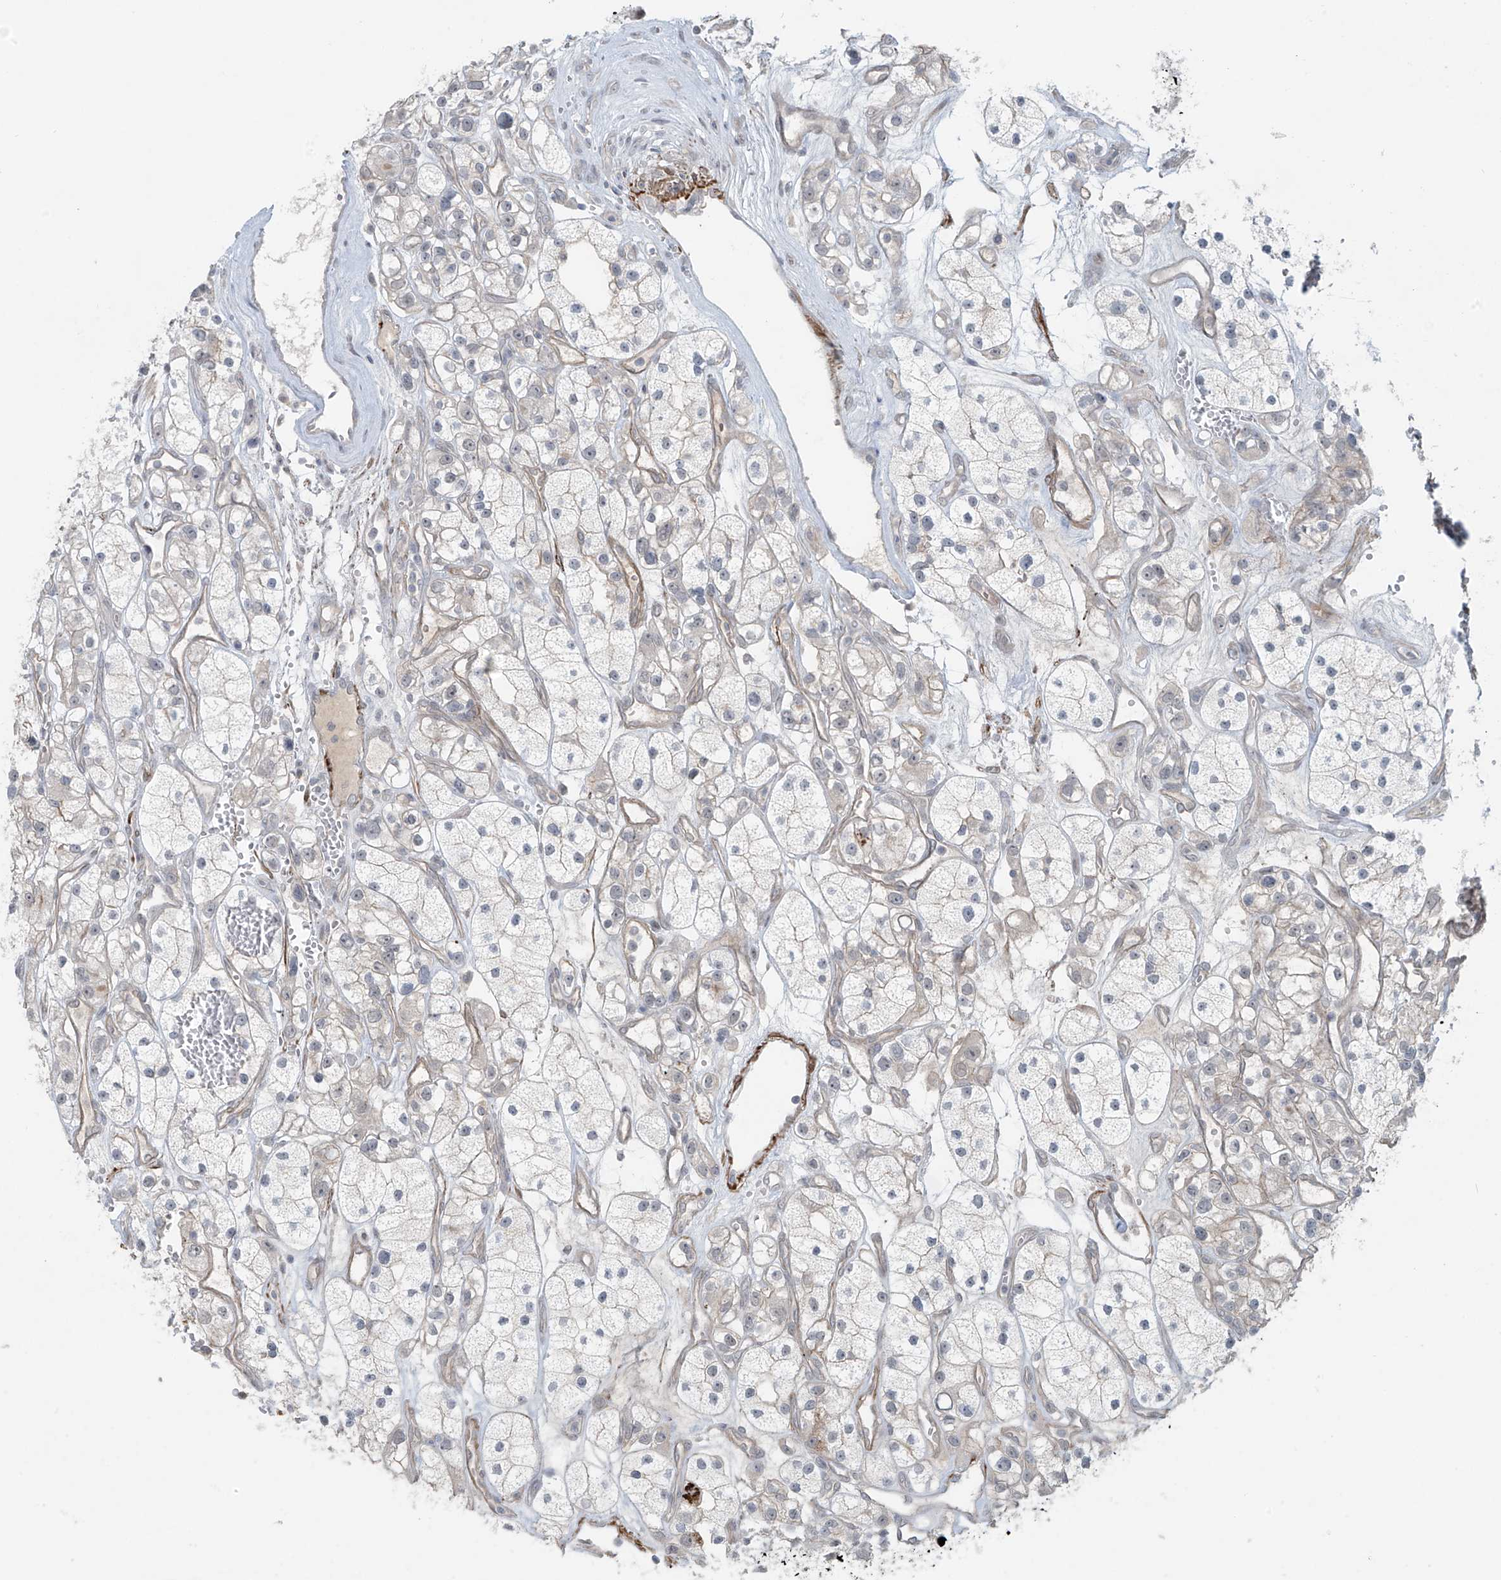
{"staining": {"intensity": "weak", "quantity": "<25%", "location": "cytoplasmic/membranous"}, "tissue": "renal cancer", "cell_type": "Tumor cells", "image_type": "cancer", "snomed": [{"axis": "morphology", "description": "Adenocarcinoma, NOS"}, {"axis": "topography", "description": "Kidney"}], "caption": "Tumor cells show no significant expression in adenocarcinoma (renal).", "gene": "RASGEF1A", "patient": {"sex": "female", "age": 57}}